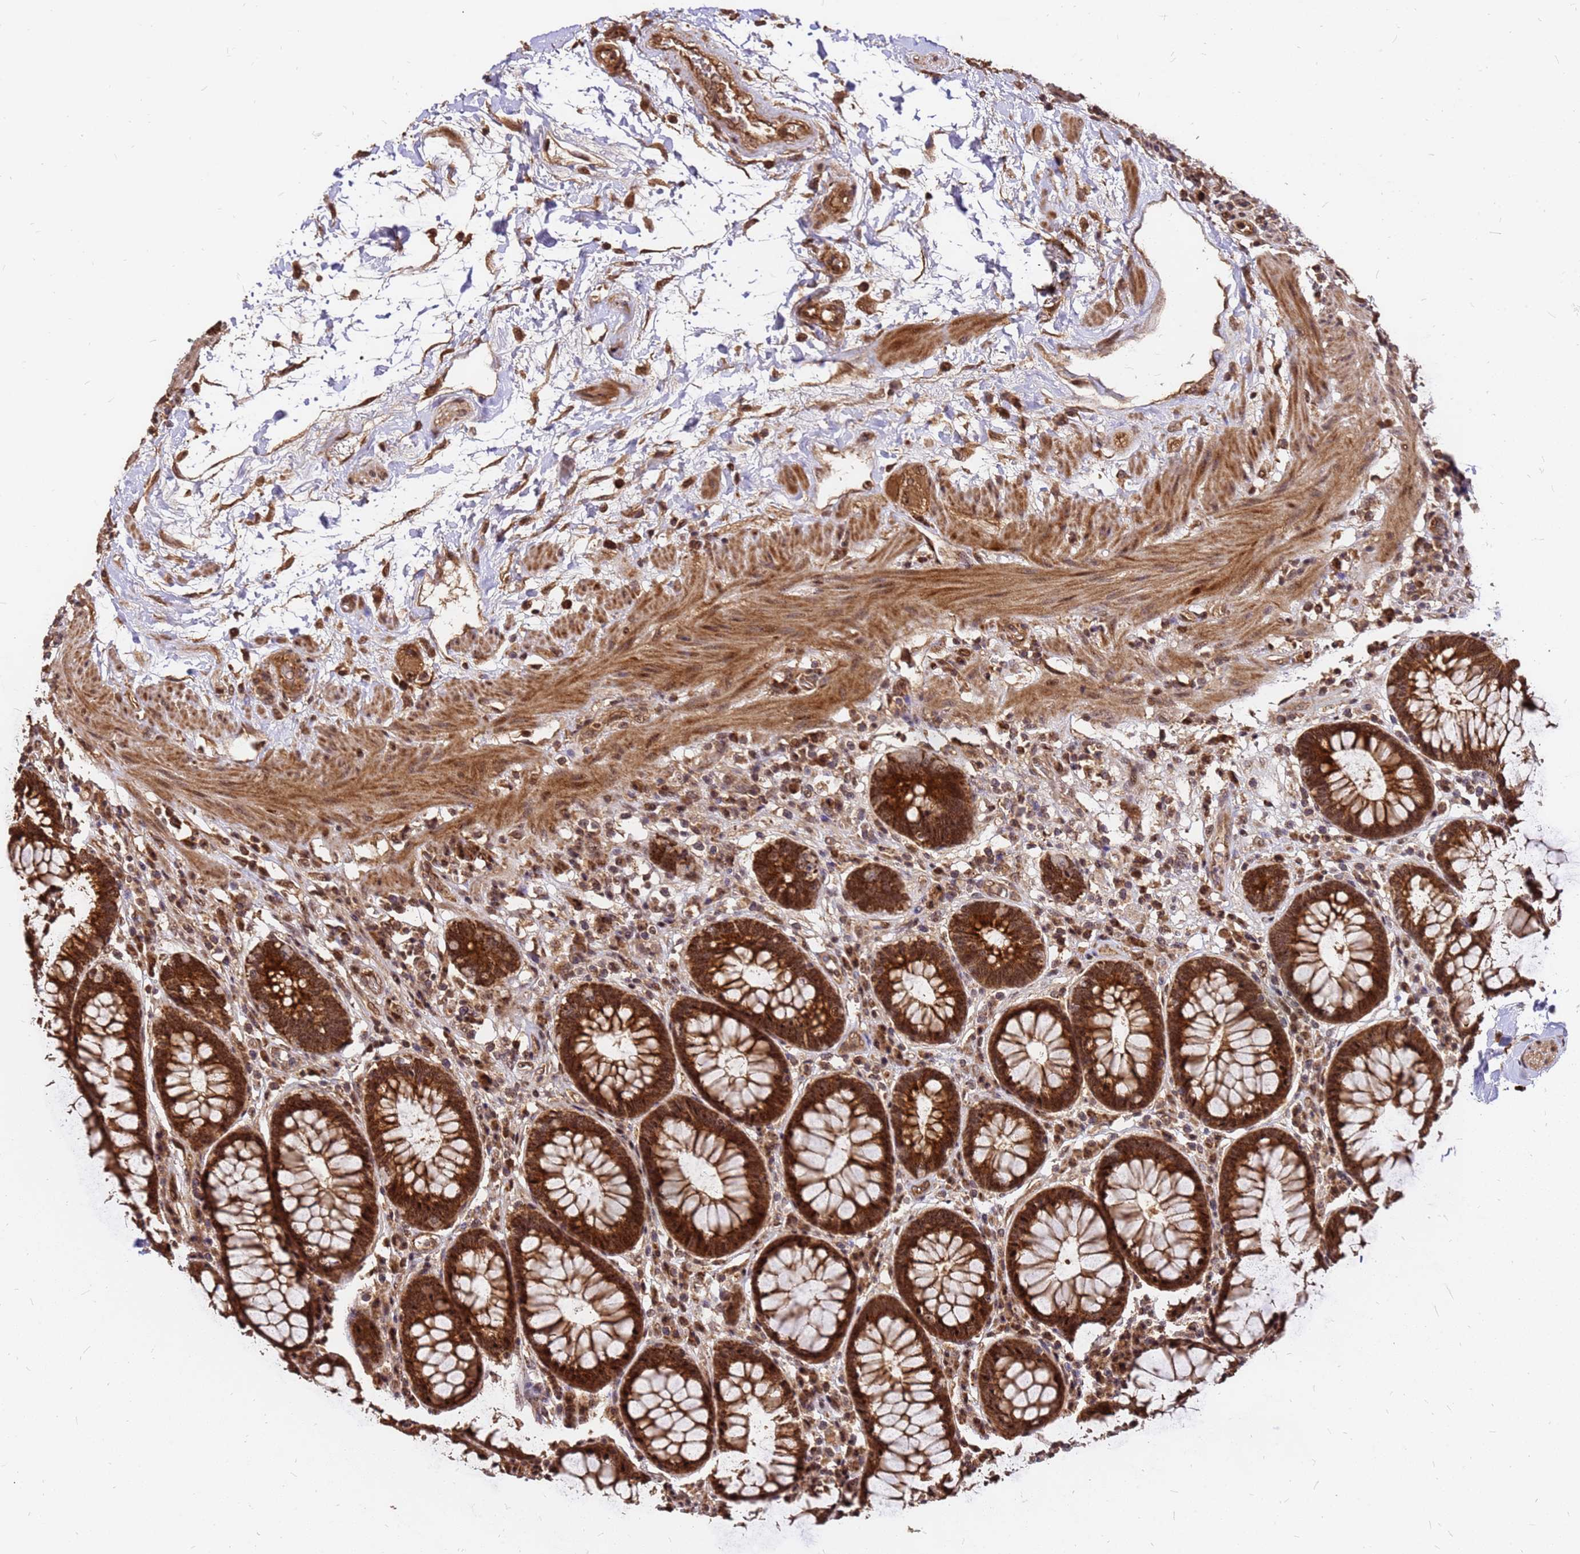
{"staining": {"intensity": "strong", "quantity": ">75%", "location": "cytoplasmic/membranous,nuclear"}, "tissue": "rectum", "cell_type": "Glandular cells", "image_type": "normal", "snomed": [{"axis": "morphology", "description": "Normal tissue, NOS"}, {"axis": "topography", "description": "Rectum"}], "caption": "High-power microscopy captured an immunohistochemistry histopathology image of benign rectum, revealing strong cytoplasmic/membranous,nuclear staining in about >75% of glandular cells. (DAB IHC with brightfield microscopy, high magnification).", "gene": "GPATCH8", "patient": {"sex": "male", "age": 64}}